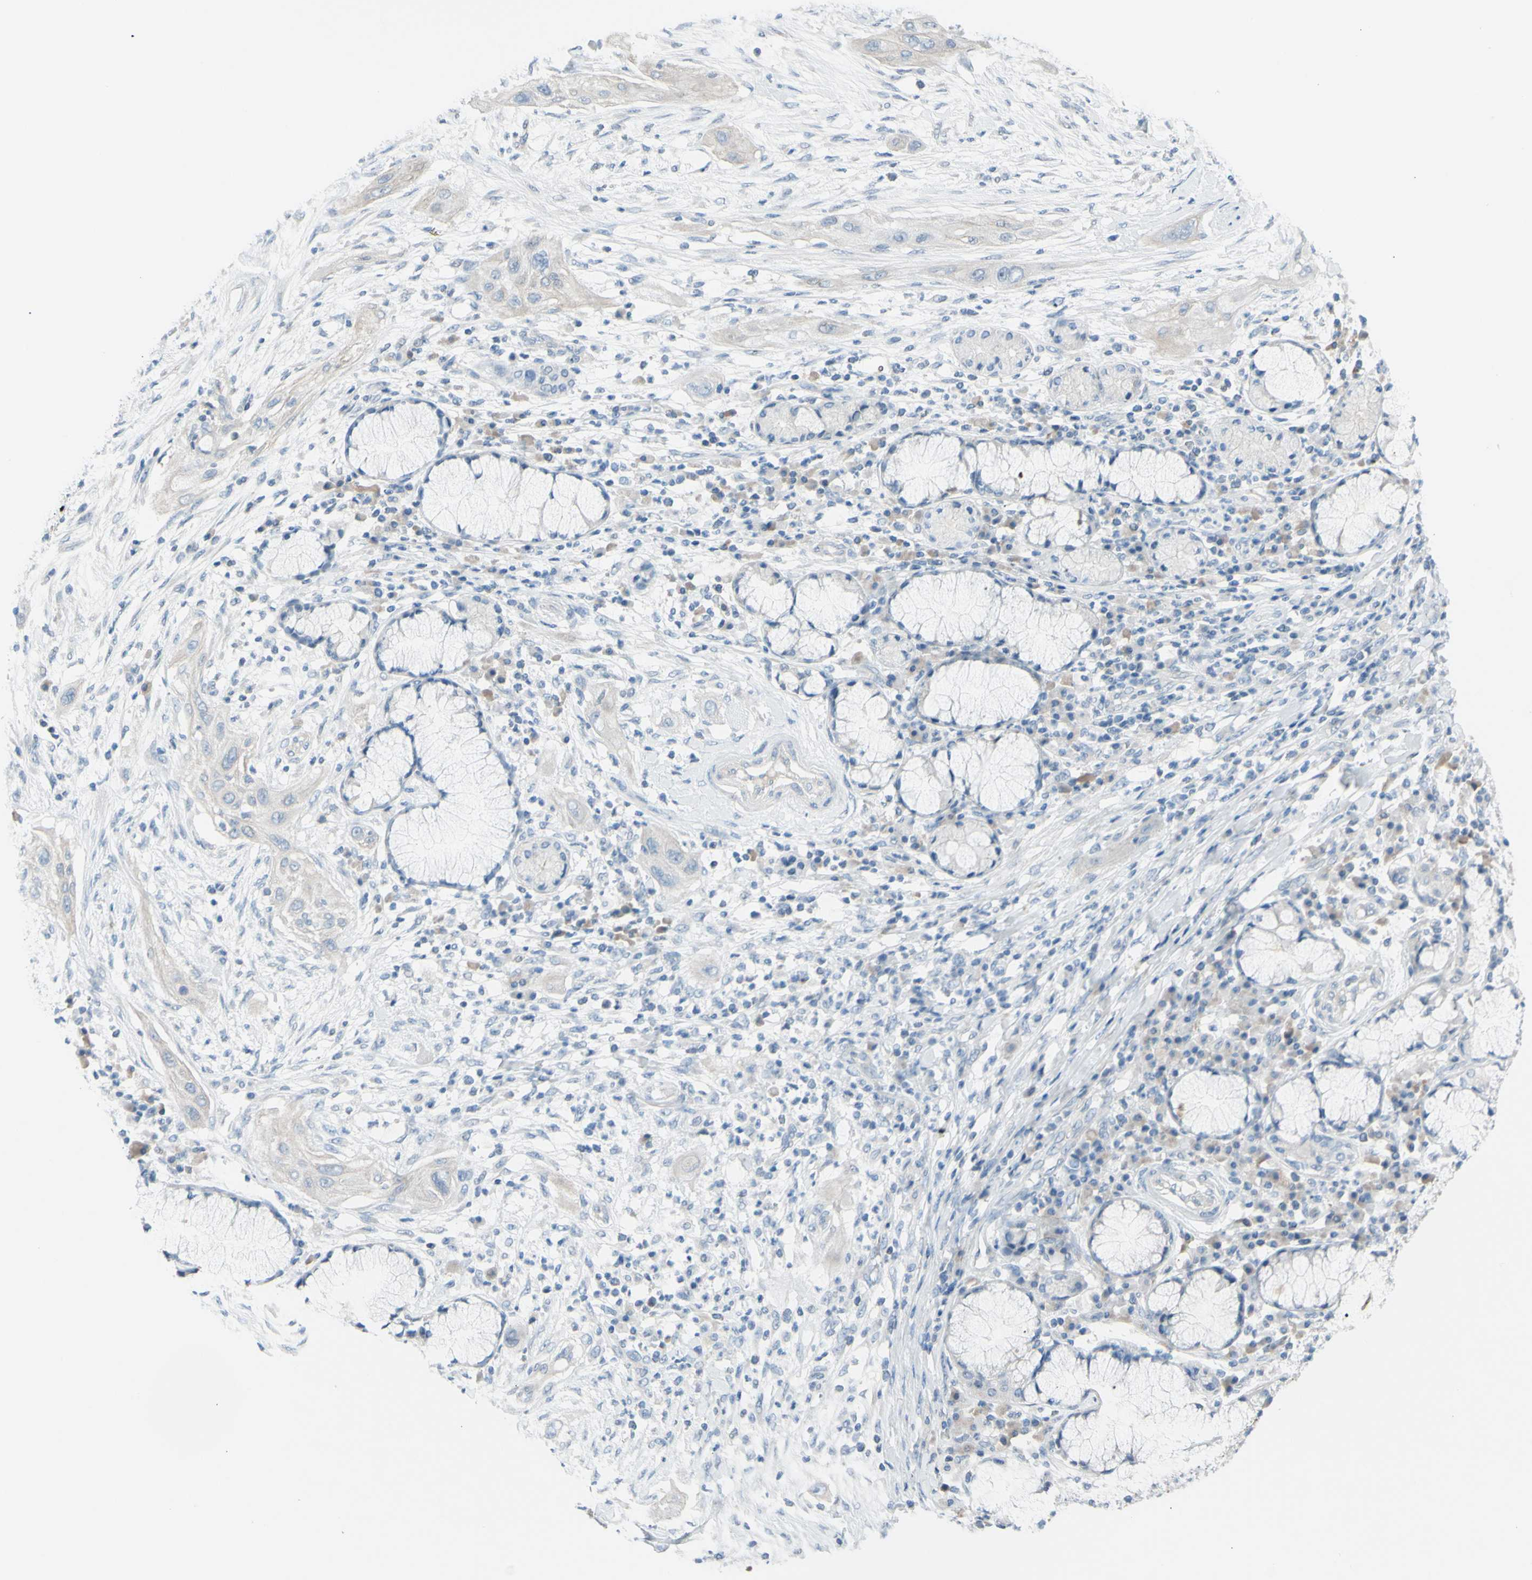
{"staining": {"intensity": "negative", "quantity": "none", "location": "none"}, "tissue": "lung cancer", "cell_type": "Tumor cells", "image_type": "cancer", "snomed": [{"axis": "morphology", "description": "Squamous cell carcinoma, NOS"}, {"axis": "topography", "description": "Lung"}], "caption": "This is an immunohistochemistry micrograph of human lung squamous cell carcinoma. There is no positivity in tumor cells.", "gene": "TFPI2", "patient": {"sex": "female", "age": 47}}